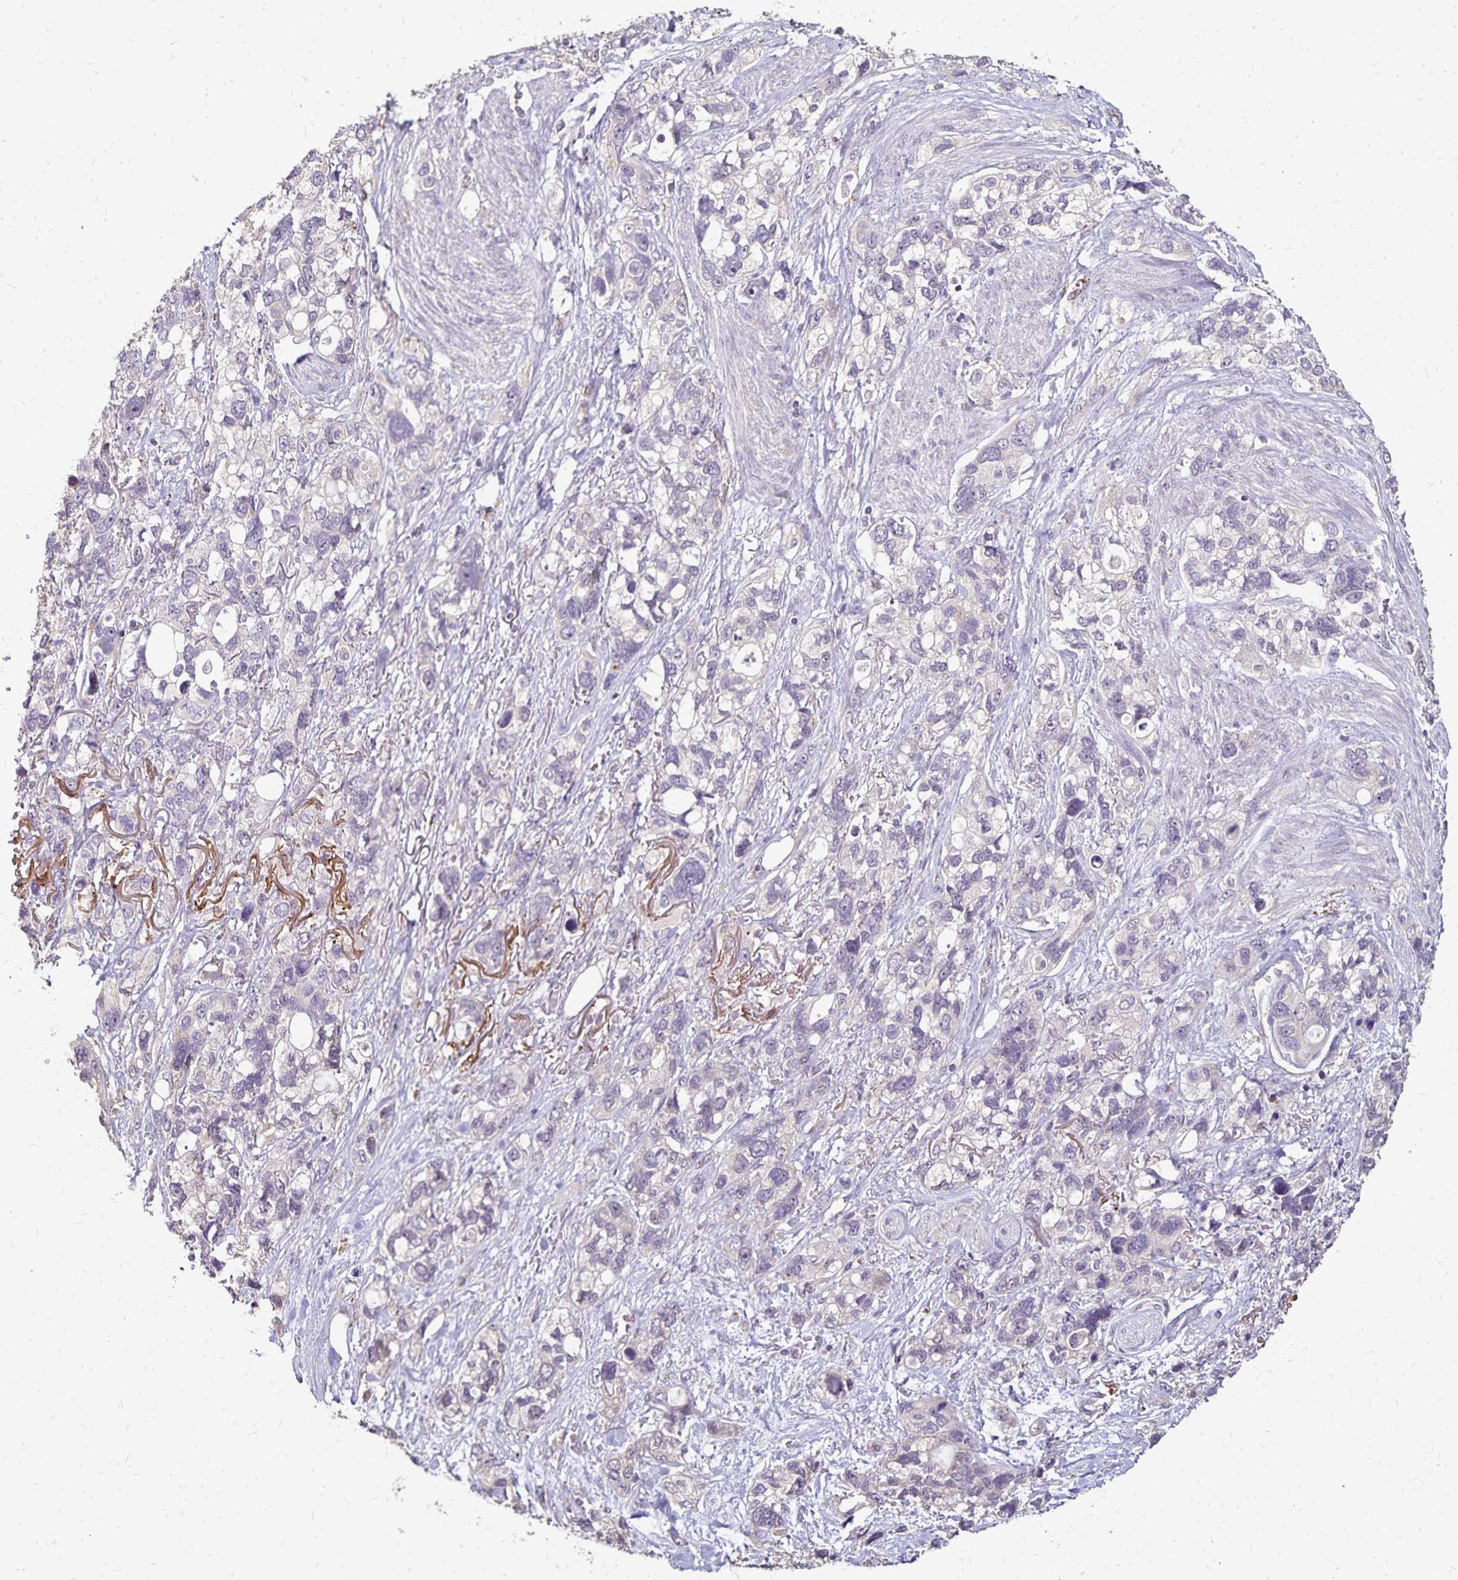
{"staining": {"intensity": "negative", "quantity": "none", "location": "none"}, "tissue": "stomach cancer", "cell_type": "Tumor cells", "image_type": "cancer", "snomed": [{"axis": "morphology", "description": "Adenocarcinoma, NOS"}, {"axis": "topography", "description": "Stomach, upper"}], "caption": "High magnification brightfield microscopy of stomach adenocarcinoma stained with DAB (brown) and counterstained with hematoxylin (blue): tumor cells show no significant staining.", "gene": "EMC10", "patient": {"sex": "female", "age": 81}}